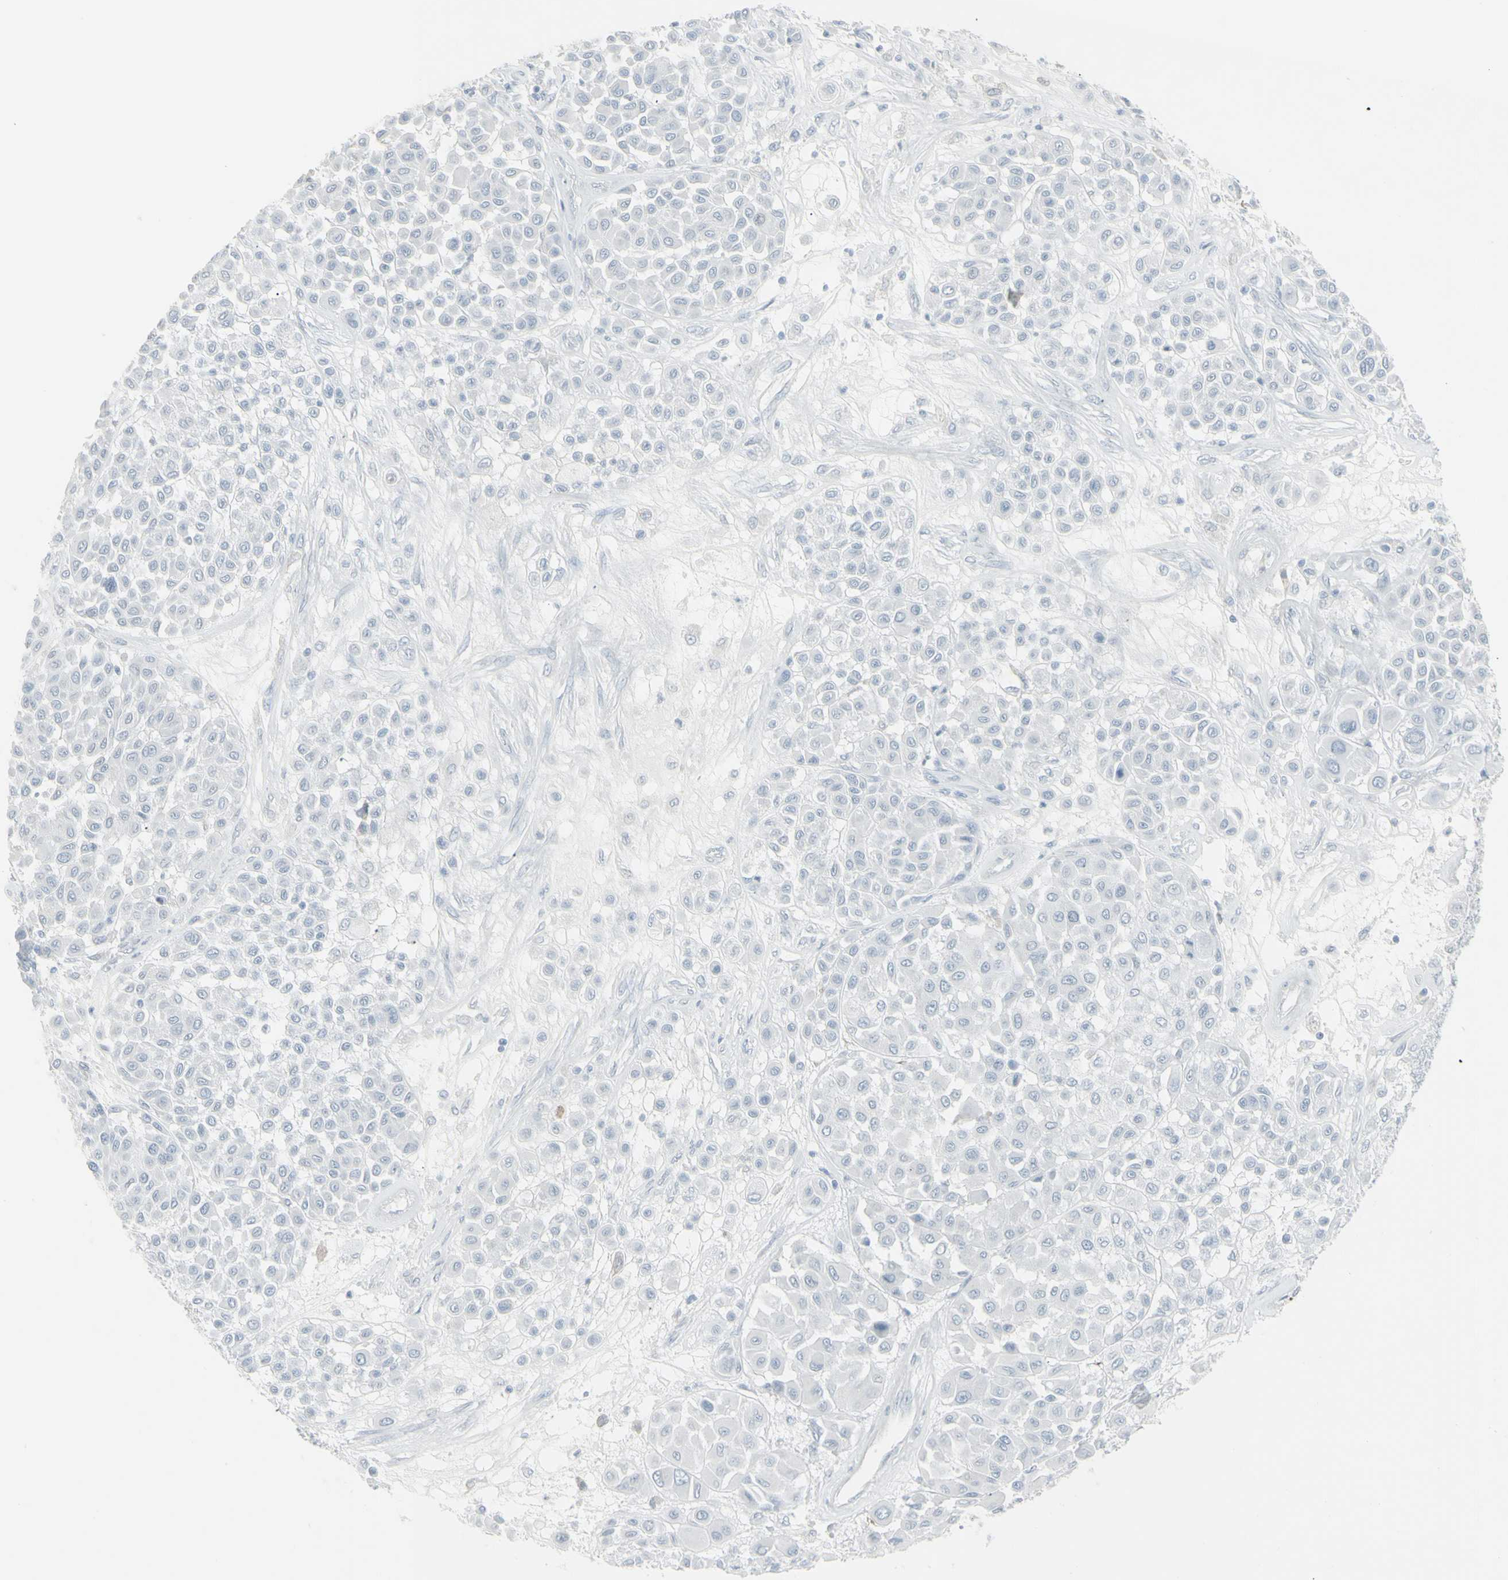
{"staining": {"intensity": "negative", "quantity": "none", "location": "none"}, "tissue": "melanoma", "cell_type": "Tumor cells", "image_type": "cancer", "snomed": [{"axis": "morphology", "description": "Malignant melanoma, Metastatic site"}, {"axis": "topography", "description": "Soft tissue"}], "caption": "Malignant melanoma (metastatic site) was stained to show a protein in brown. There is no significant positivity in tumor cells. Nuclei are stained in blue.", "gene": "YBX2", "patient": {"sex": "male", "age": 41}}